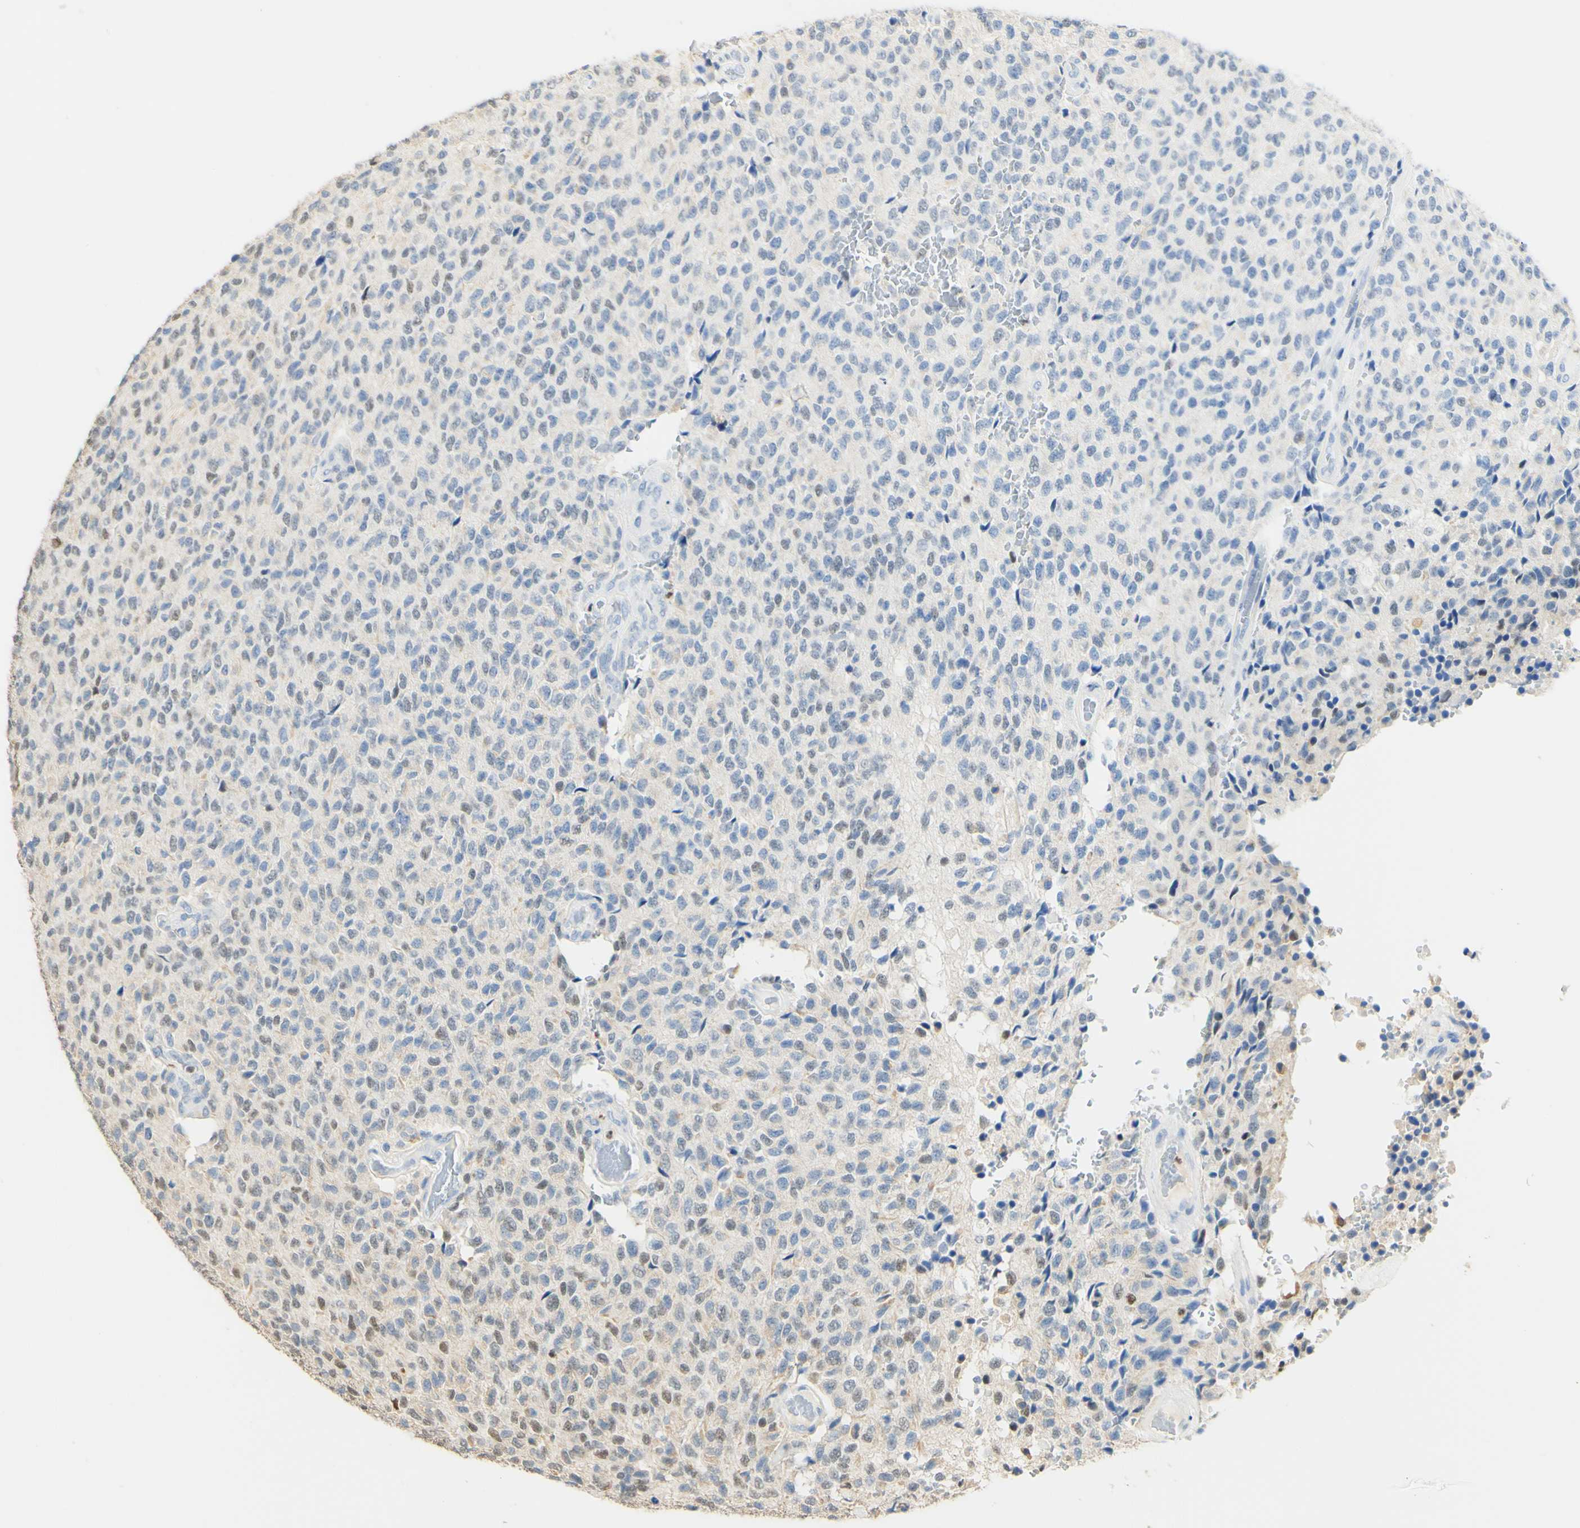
{"staining": {"intensity": "negative", "quantity": "none", "location": "none"}, "tissue": "glioma", "cell_type": "Tumor cells", "image_type": "cancer", "snomed": [{"axis": "morphology", "description": "Glioma, malignant, High grade"}, {"axis": "topography", "description": "pancreas cauda"}], "caption": "Tumor cells show no significant protein expression in glioma. (Stains: DAB immunohistochemistry (IHC) with hematoxylin counter stain, Microscopy: brightfield microscopy at high magnification).", "gene": "MAP3K4", "patient": {"sex": "male", "age": 60}}